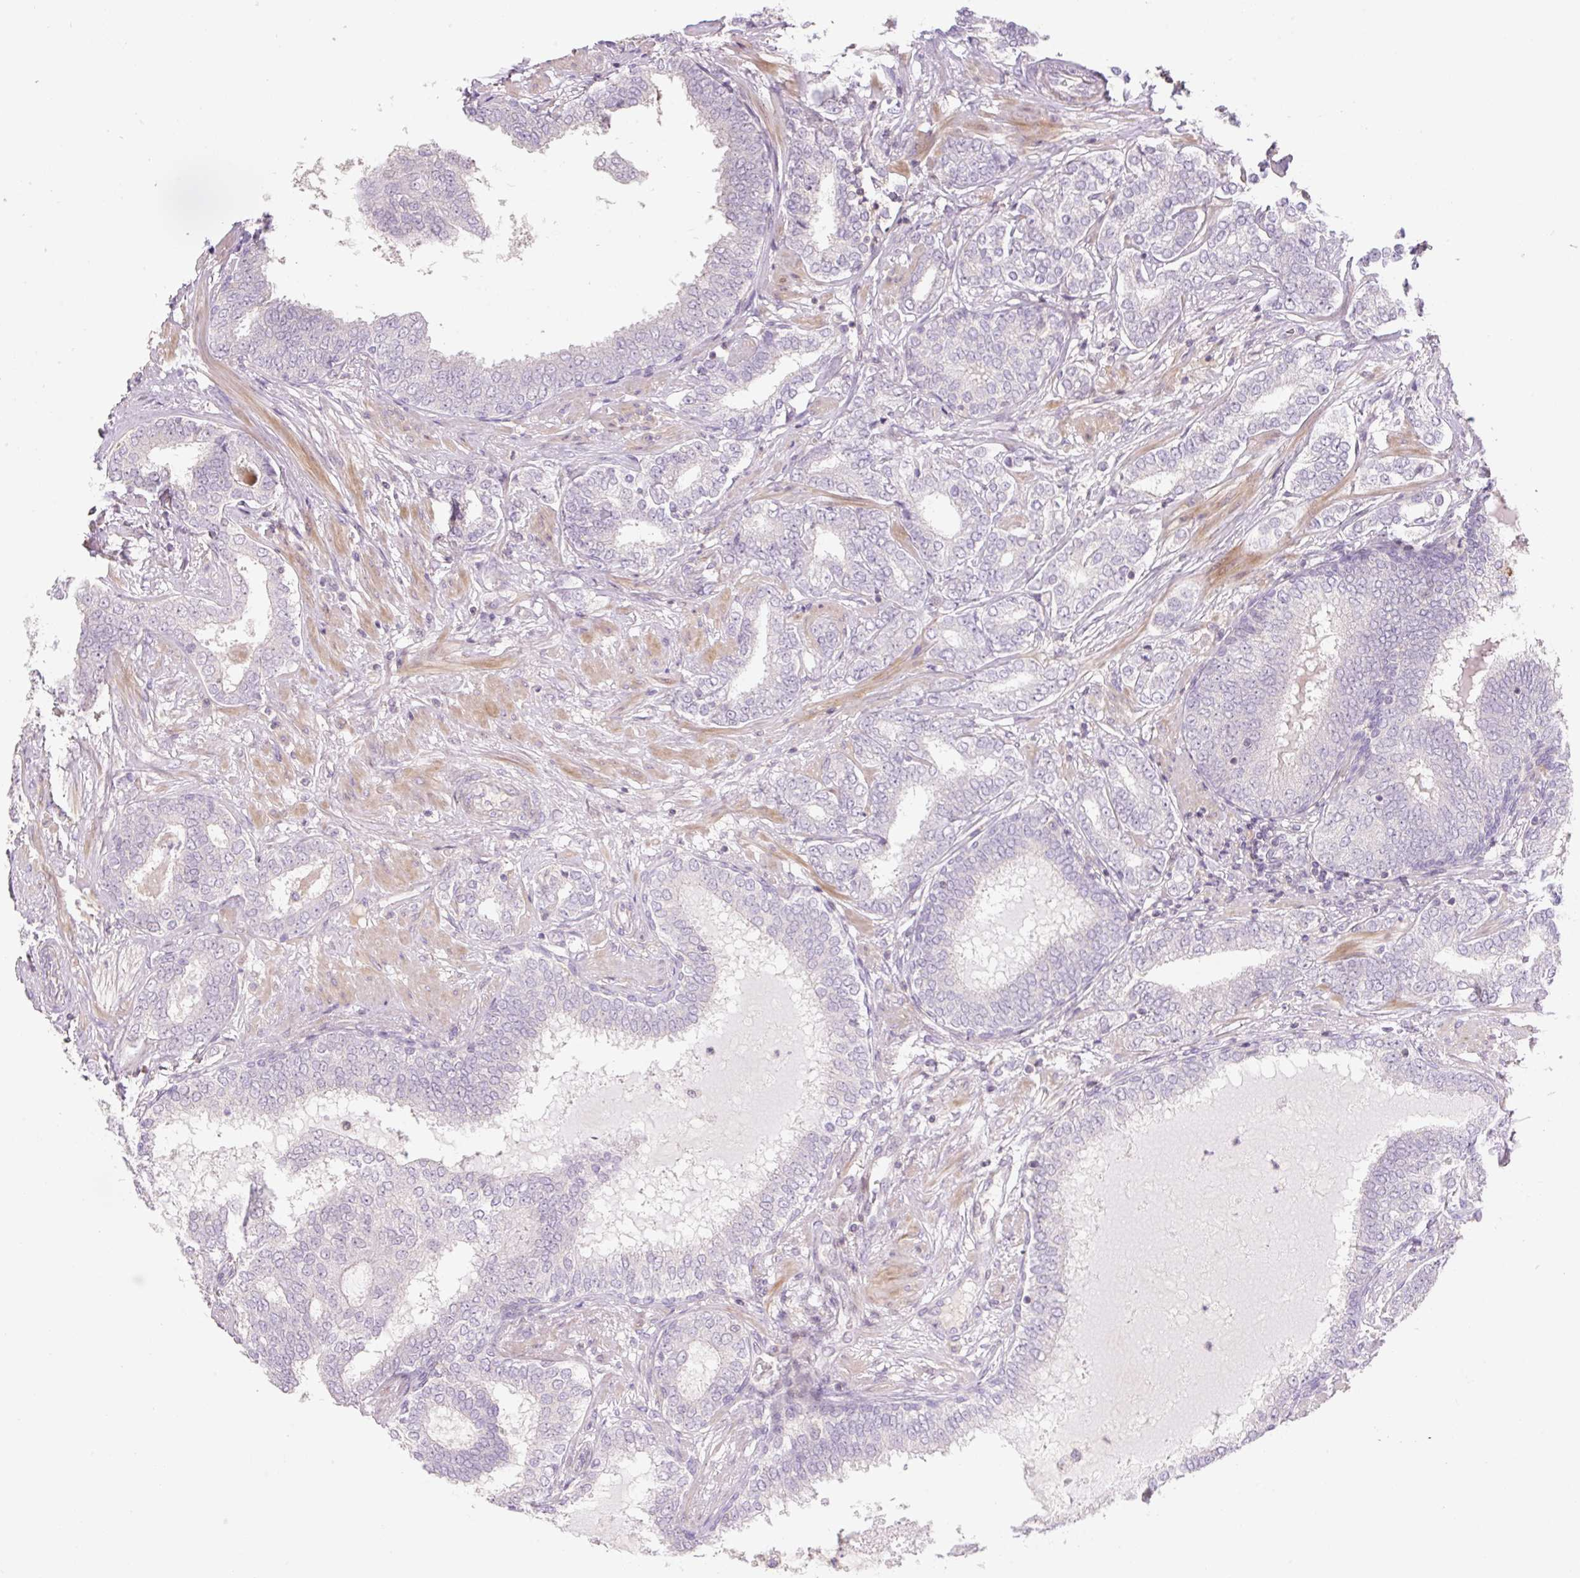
{"staining": {"intensity": "negative", "quantity": "none", "location": "none"}, "tissue": "prostate cancer", "cell_type": "Tumor cells", "image_type": "cancer", "snomed": [{"axis": "morphology", "description": "Adenocarcinoma, High grade"}, {"axis": "topography", "description": "Prostate"}], "caption": "The image shows no staining of tumor cells in prostate cancer (high-grade adenocarcinoma).", "gene": "ZNF552", "patient": {"sex": "male", "age": 72}}